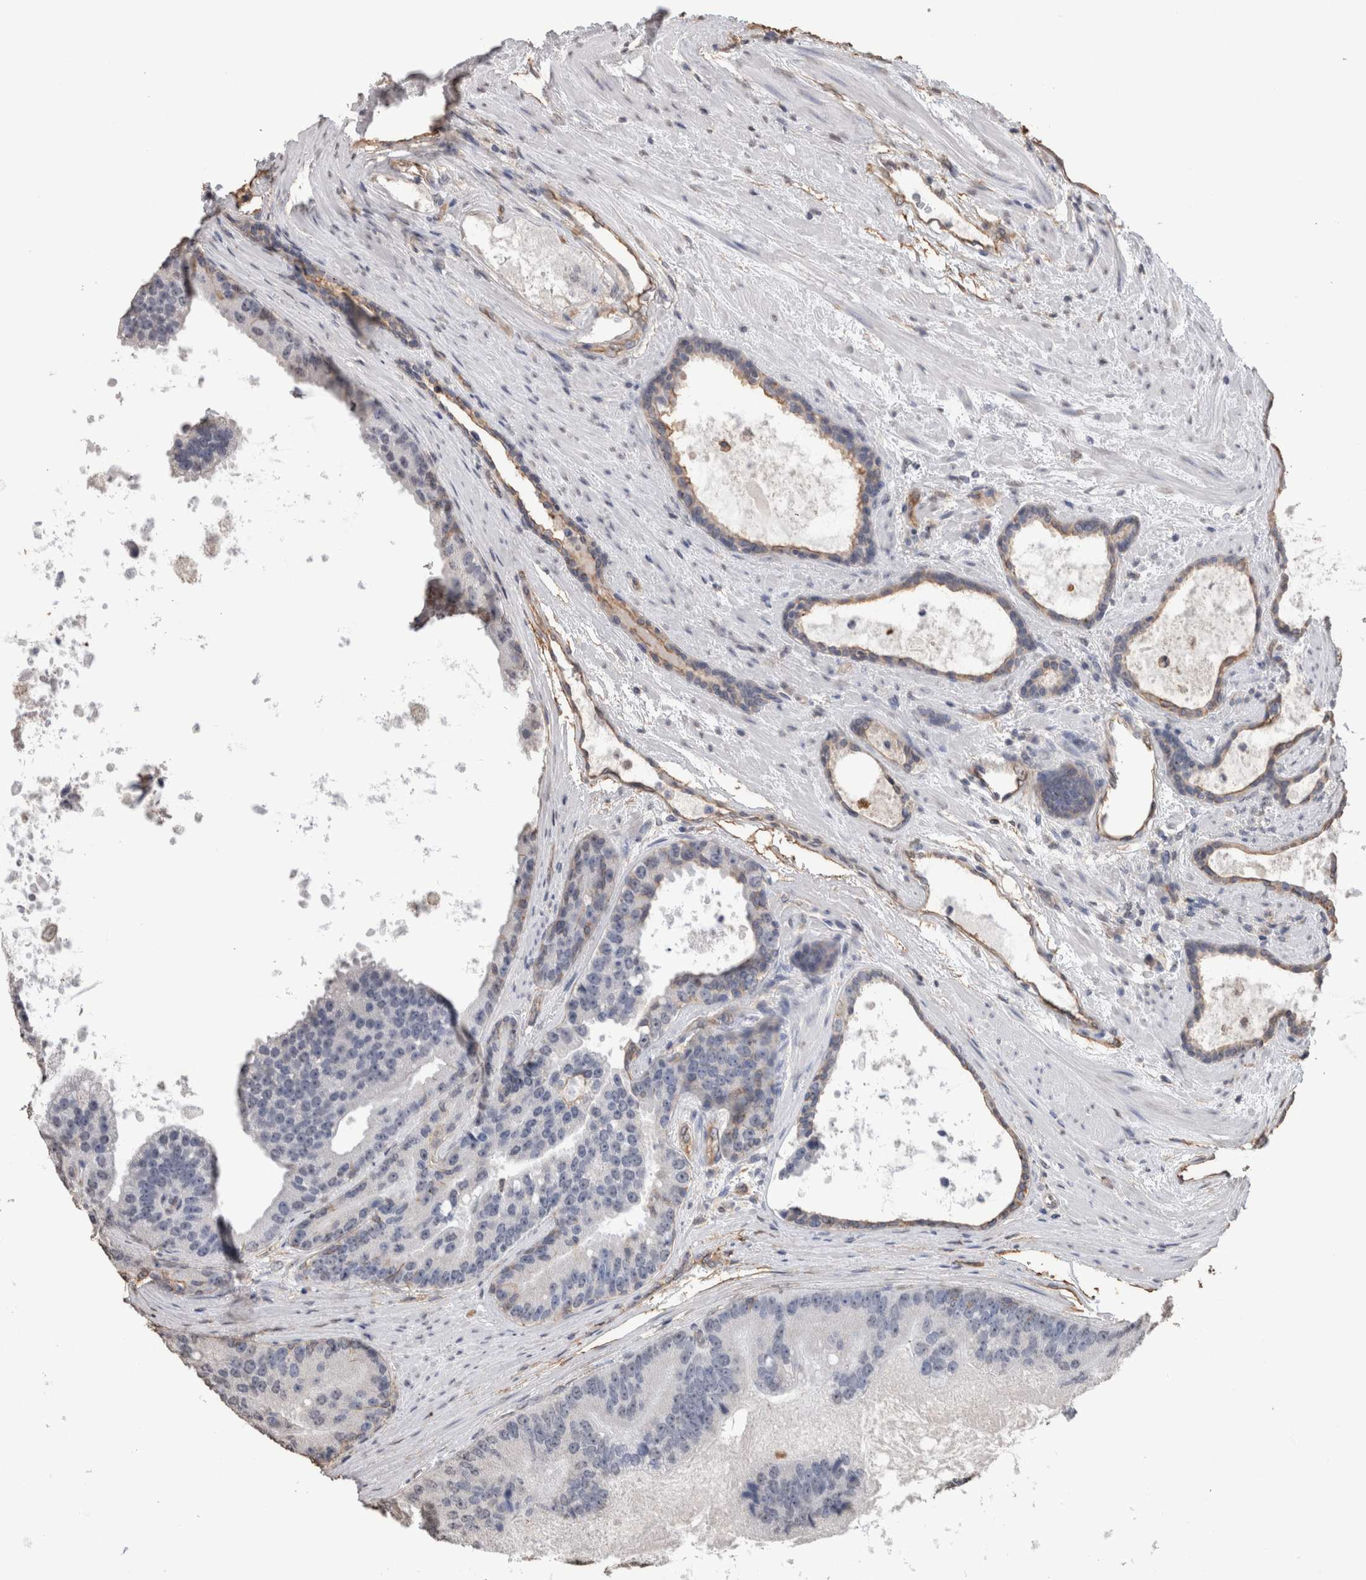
{"staining": {"intensity": "weak", "quantity": "<25%", "location": "cytoplasmic/membranous"}, "tissue": "prostate cancer", "cell_type": "Tumor cells", "image_type": "cancer", "snomed": [{"axis": "morphology", "description": "Adenocarcinoma, High grade"}, {"axis": "topography", "description": "Prostate"}], "caption": "Immunohistochemistry of human prostate cancer demonstrates no positivity in tumor cells.", "gene": "S100A10", "patient": {"sex": "male", "age": 70}}